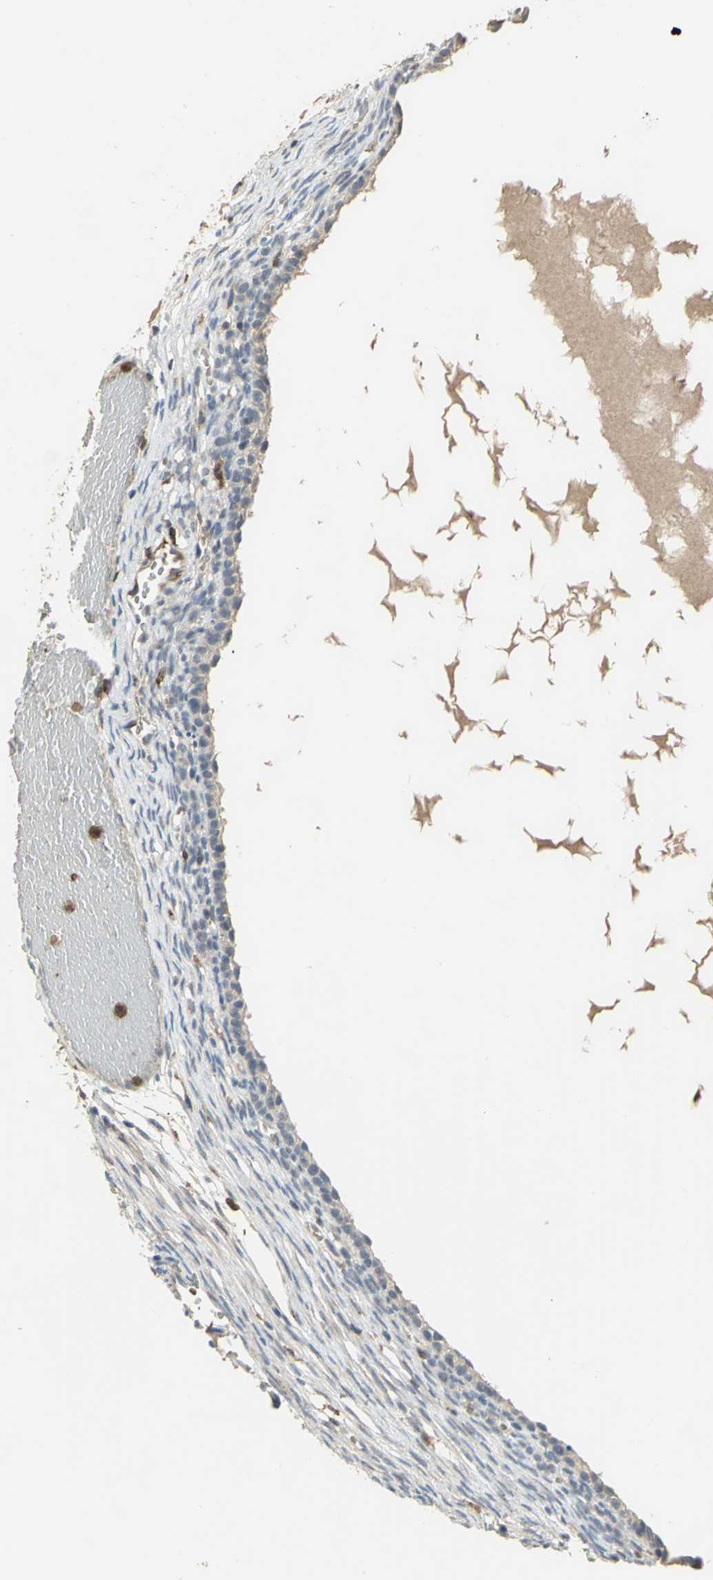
{"staining": {"intensity": "weak", "quantity": "<25%", "location": "cytoplasmic/membranous"}, "tissue": "ovary", "cell_type": "Ovarian stroma cells", "image_type": "normal", "snomed": [{"axis": "morphology", "description": "Normal tissue, NOS"}, {"axis": "topography", "description": "Ovary"}], "caption": "Immunohistochemistry of benign human ovary shows no positivity in ovarian stroma cells. The staining is performed using DAB brown chromogen with nuclei counter-stained in using hematoxylin.", "gene": "SKAP2", "patient": {"sex": "female", "age": 35}}